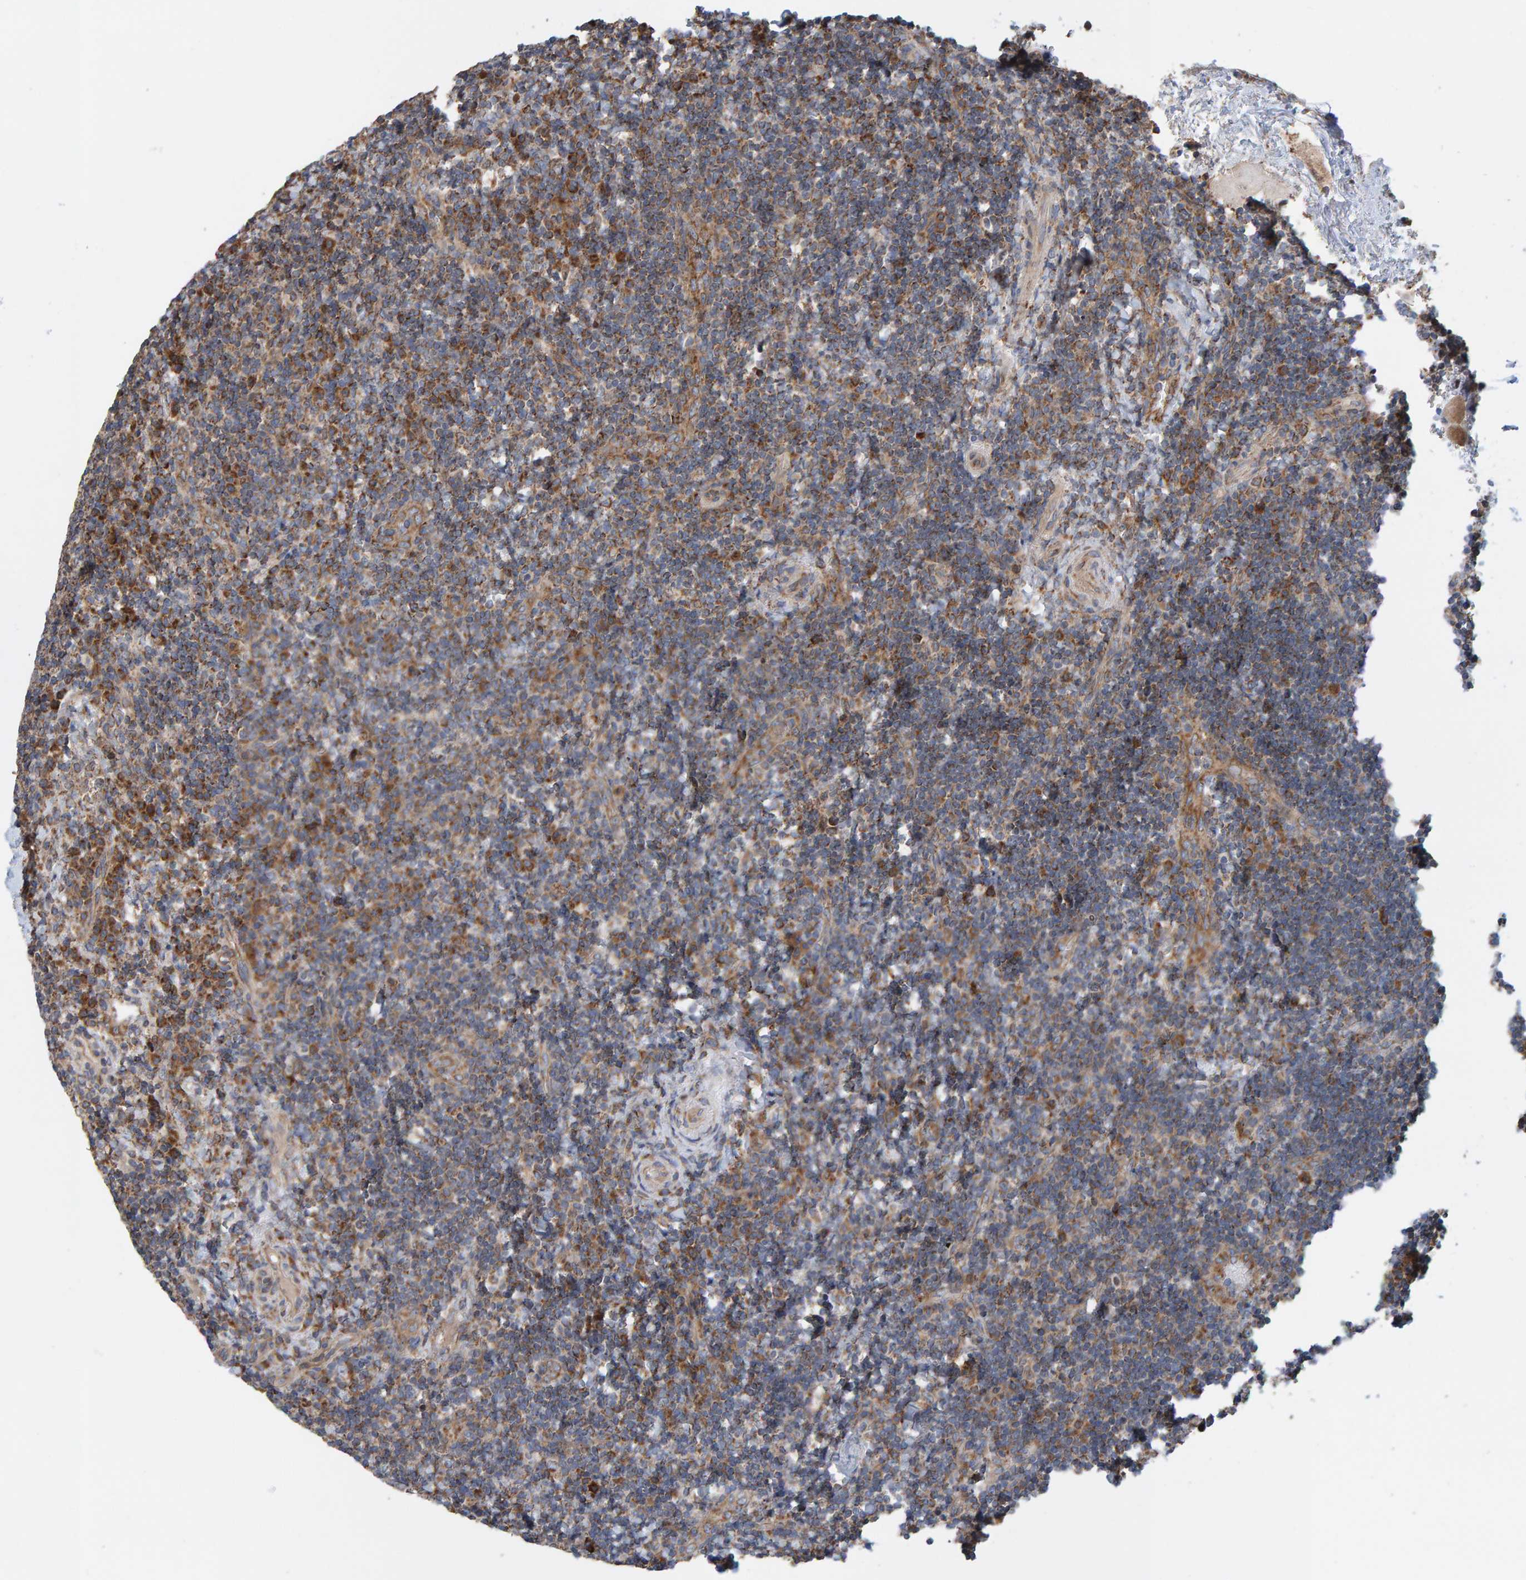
{"staining": {"intensity": "moderate", "quantity": ">75%", "location": "cytoplasmic/membranous"}, "tissue": "lymphoma", "cell_type": "Tumor cells", "image_type": "cancer", "snomed": [{"axis": "morphology", "description": "Malignant lymphoma, non-Hodgkin's type, High grade"}, {"axis": "topography", "description": "Tonsil"}], "caption": "A high-resolution image shows immunohistochemistry (IHC) staining of lymphoma, which demonstrates moderate cytoplasmic/membranous positivity in about >75% of tumor cells. (DAB (3,3'-diaminobenzidine) IHC with brightfield microscopy, high magnification).", "gene": "MRPL45", "patient": {"sex": "female", "age": 36}}